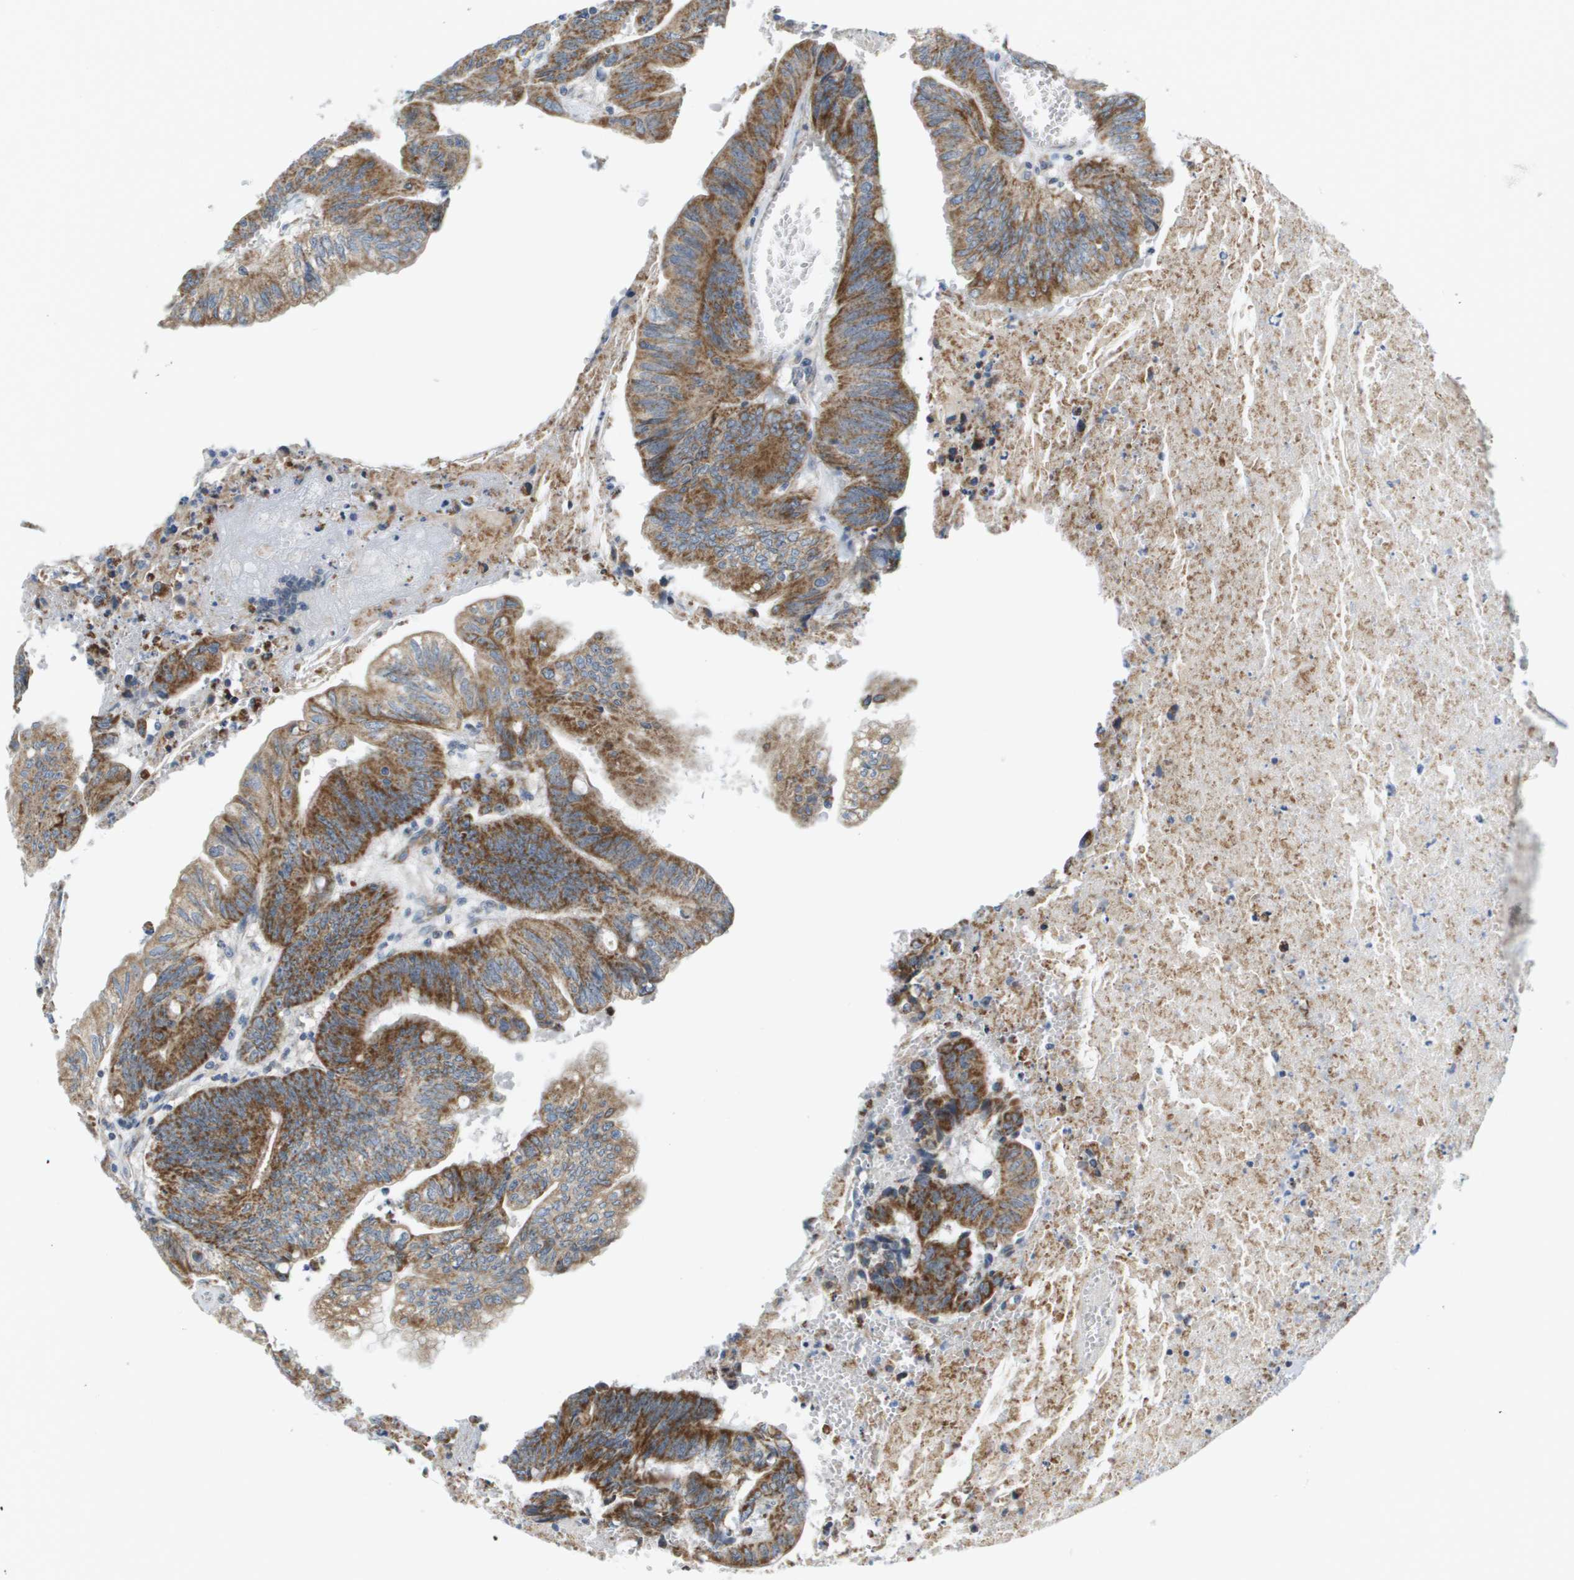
{"staining": {"intensity": "strong", "quantity": ">75%", "location": "cytoplasmic/membranous"}, "tissue": "colorectal cancer", "cell_type": "Tumor cells", "image_type": "cancer", "snomed": [{"axis": "morphology", "description": "Adenocarcinoma, NOS"}, {"axis": "topography", "description": "Colon"}], "caption": "DAB (3,3'-diaminobenzidine) immunohistochemical staining of colorectal cancer shows strong cytoplasmic/membranous protein positivity in about >75% of tumor cells. (DAB = brown stain, brightfield microscopy at high magnification).", "gene": "KRT23", "patient": {"sex": "male", "age": 45}}